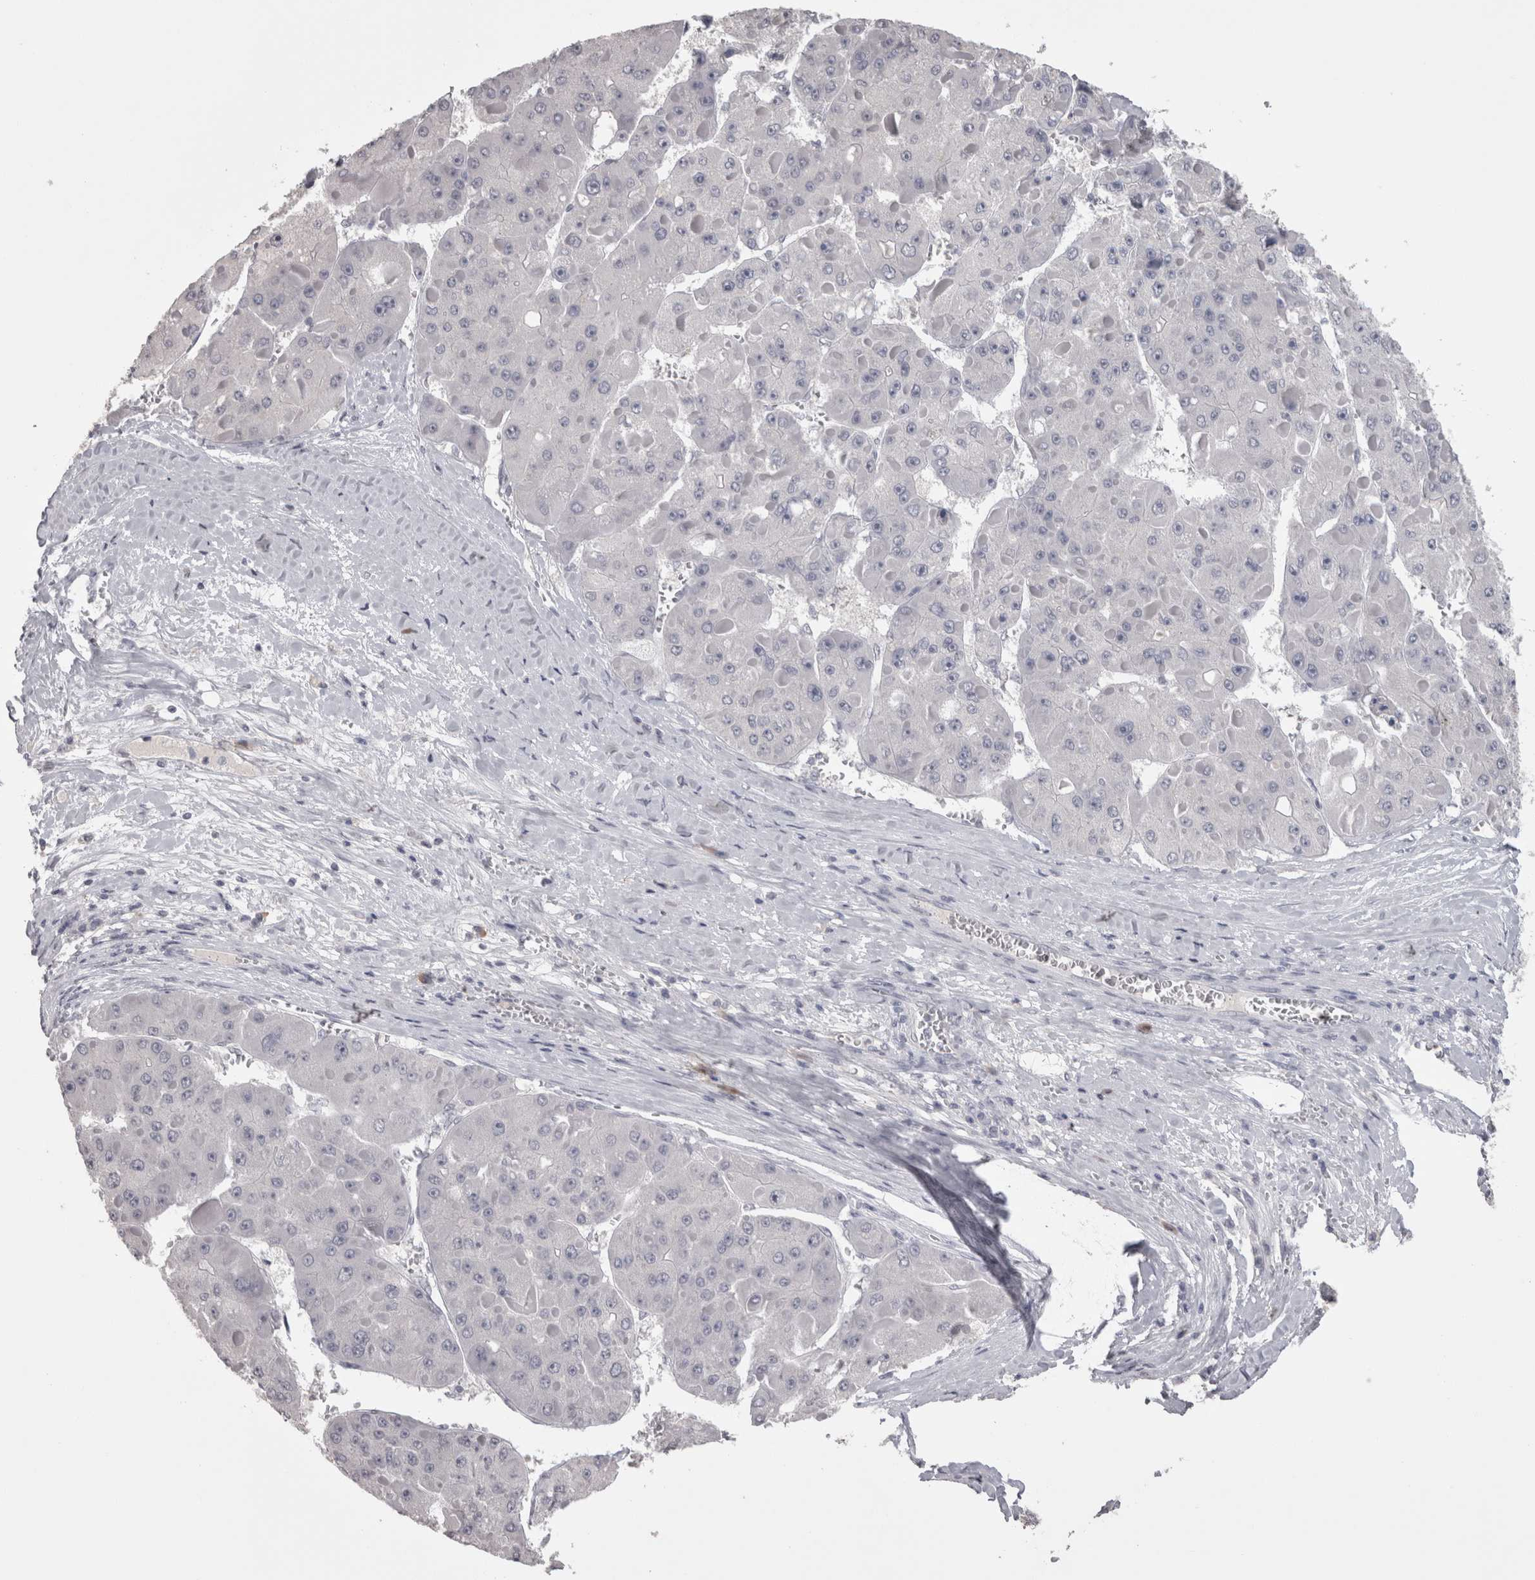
{"staining": {"intensity": "negative", "quantity": "none", "location": "none"}, "tissue": "liver cancer", "cell_type": "Tumor cells", "image_type": "cancer", "snomed": [{"axis": "morphology", "description": "Carcinoma, Hepatocellular, NOS"}, {"axis": "topography", "description": "Liver"}], "caption": "This is an immunohistochemistry photomicrograph of human liver cancer. There is no expression in tumor cells.", "gene": "LAX1", "patient": {"sex": "female", "age": 73}}